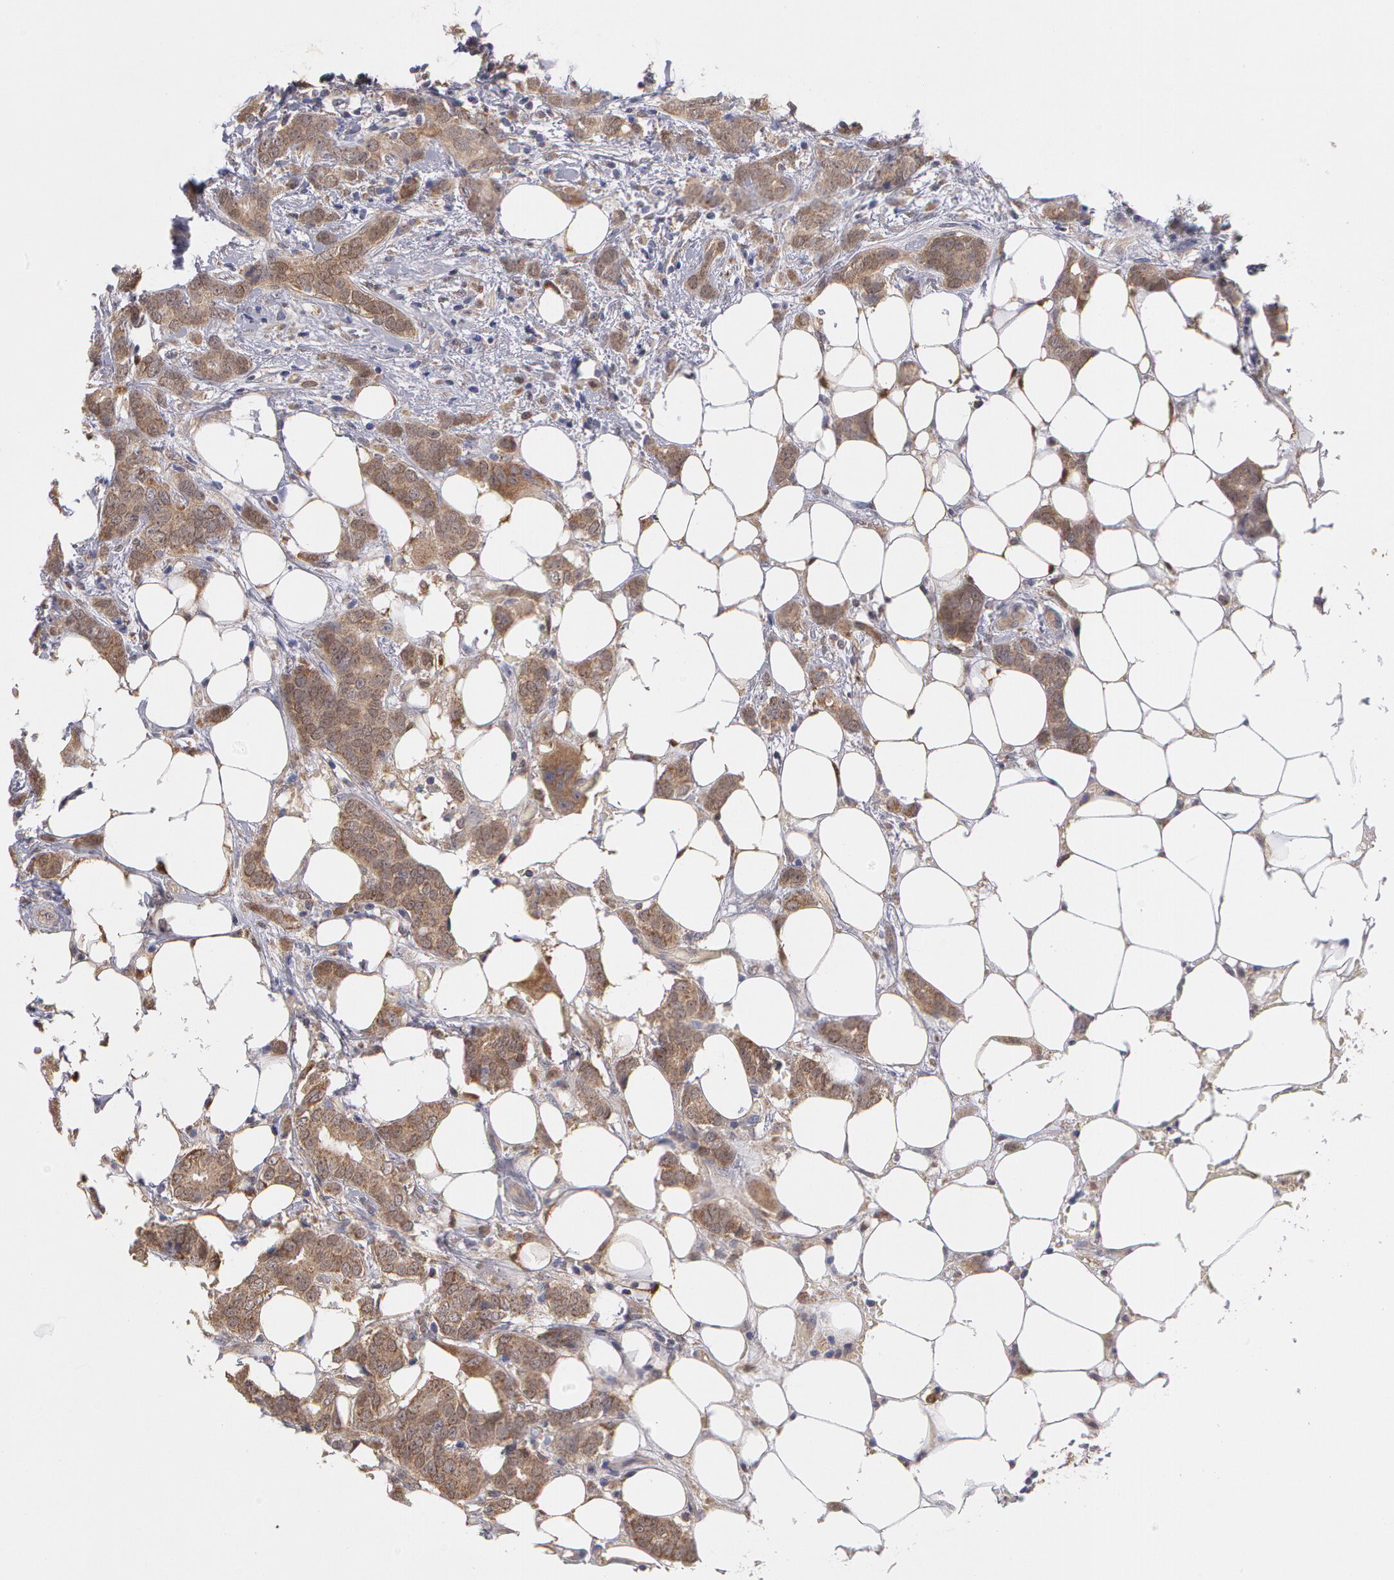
{"staining": {"intensity": "moderate", "quantity": ">75%", "location": "cytoplasmic/membranous"}, "tissue": "breast cancer", "cell_type": "Tumor cells", "image_type": "cancer", "snomed": [{"axis": "morphology", "description": "Duct carcinoma"}, {"axis": "topography", "description": "Breast"}], "caption": "A photomicrograph of breast cancer (infiltrating ductal carcinoma) stained for a protein shows moderate cytoplasmic/membranous brown staining in tumor cells.", "gene": "MPST", "patient": {"sex": "female", "age": 53}}